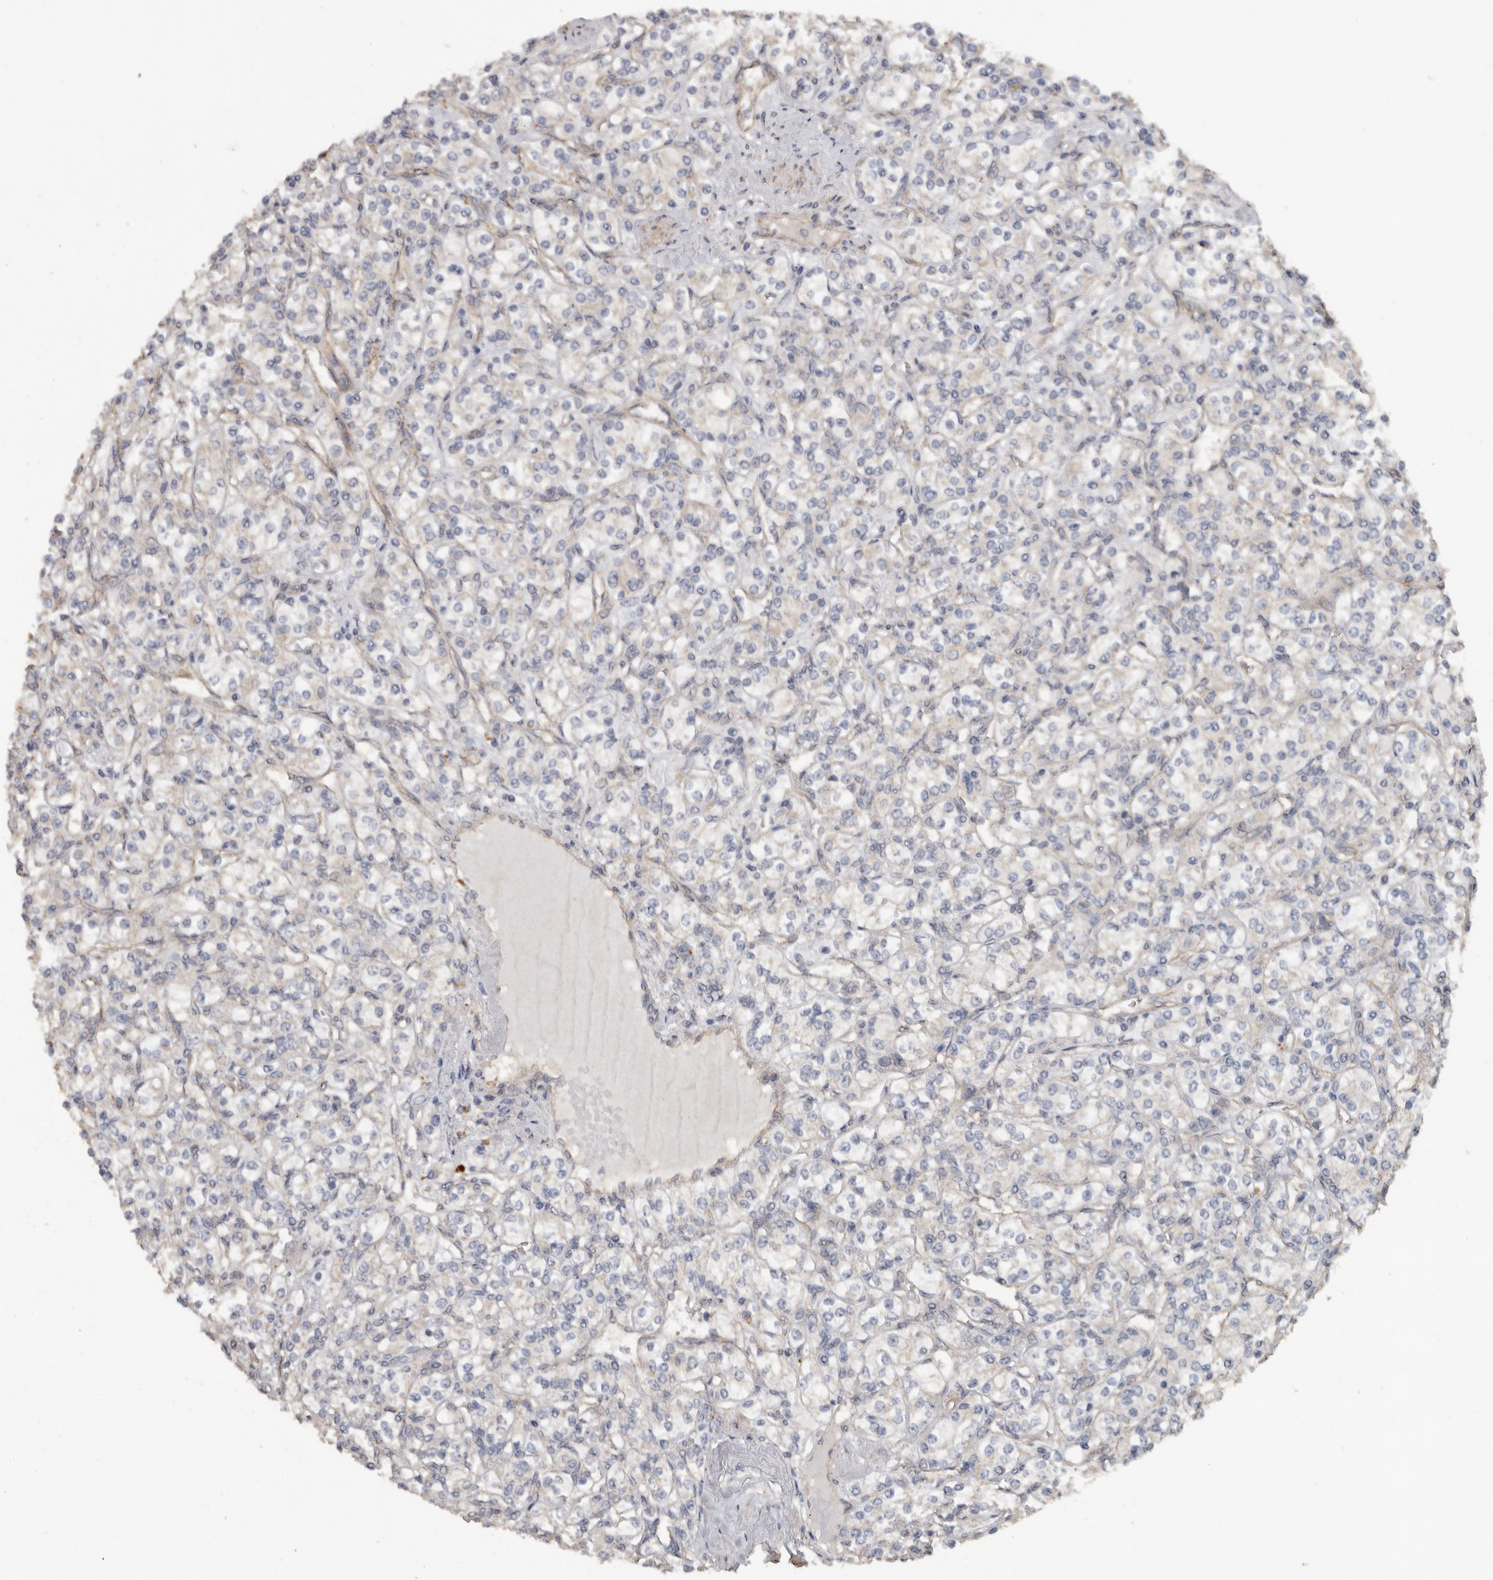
{"staining": {"intensity": "negative", "quantity": "none", "location": "none"}, "tissue": "renal cancer", "cell_type": "Tumor cells", "image_type": "cancer", "snomed": [{"axis": "morphology", "description": "Adenocarcinoma, NOS"}, {"axis": "topography", "description": "Kidney"}], "caption": "Immunohistochemical staining of adenocarcinoma (renal) demonstrates no significant staining in tumor cells.", "gene": "PODXL2", "patient": {"sex": "male", "age": 77}}